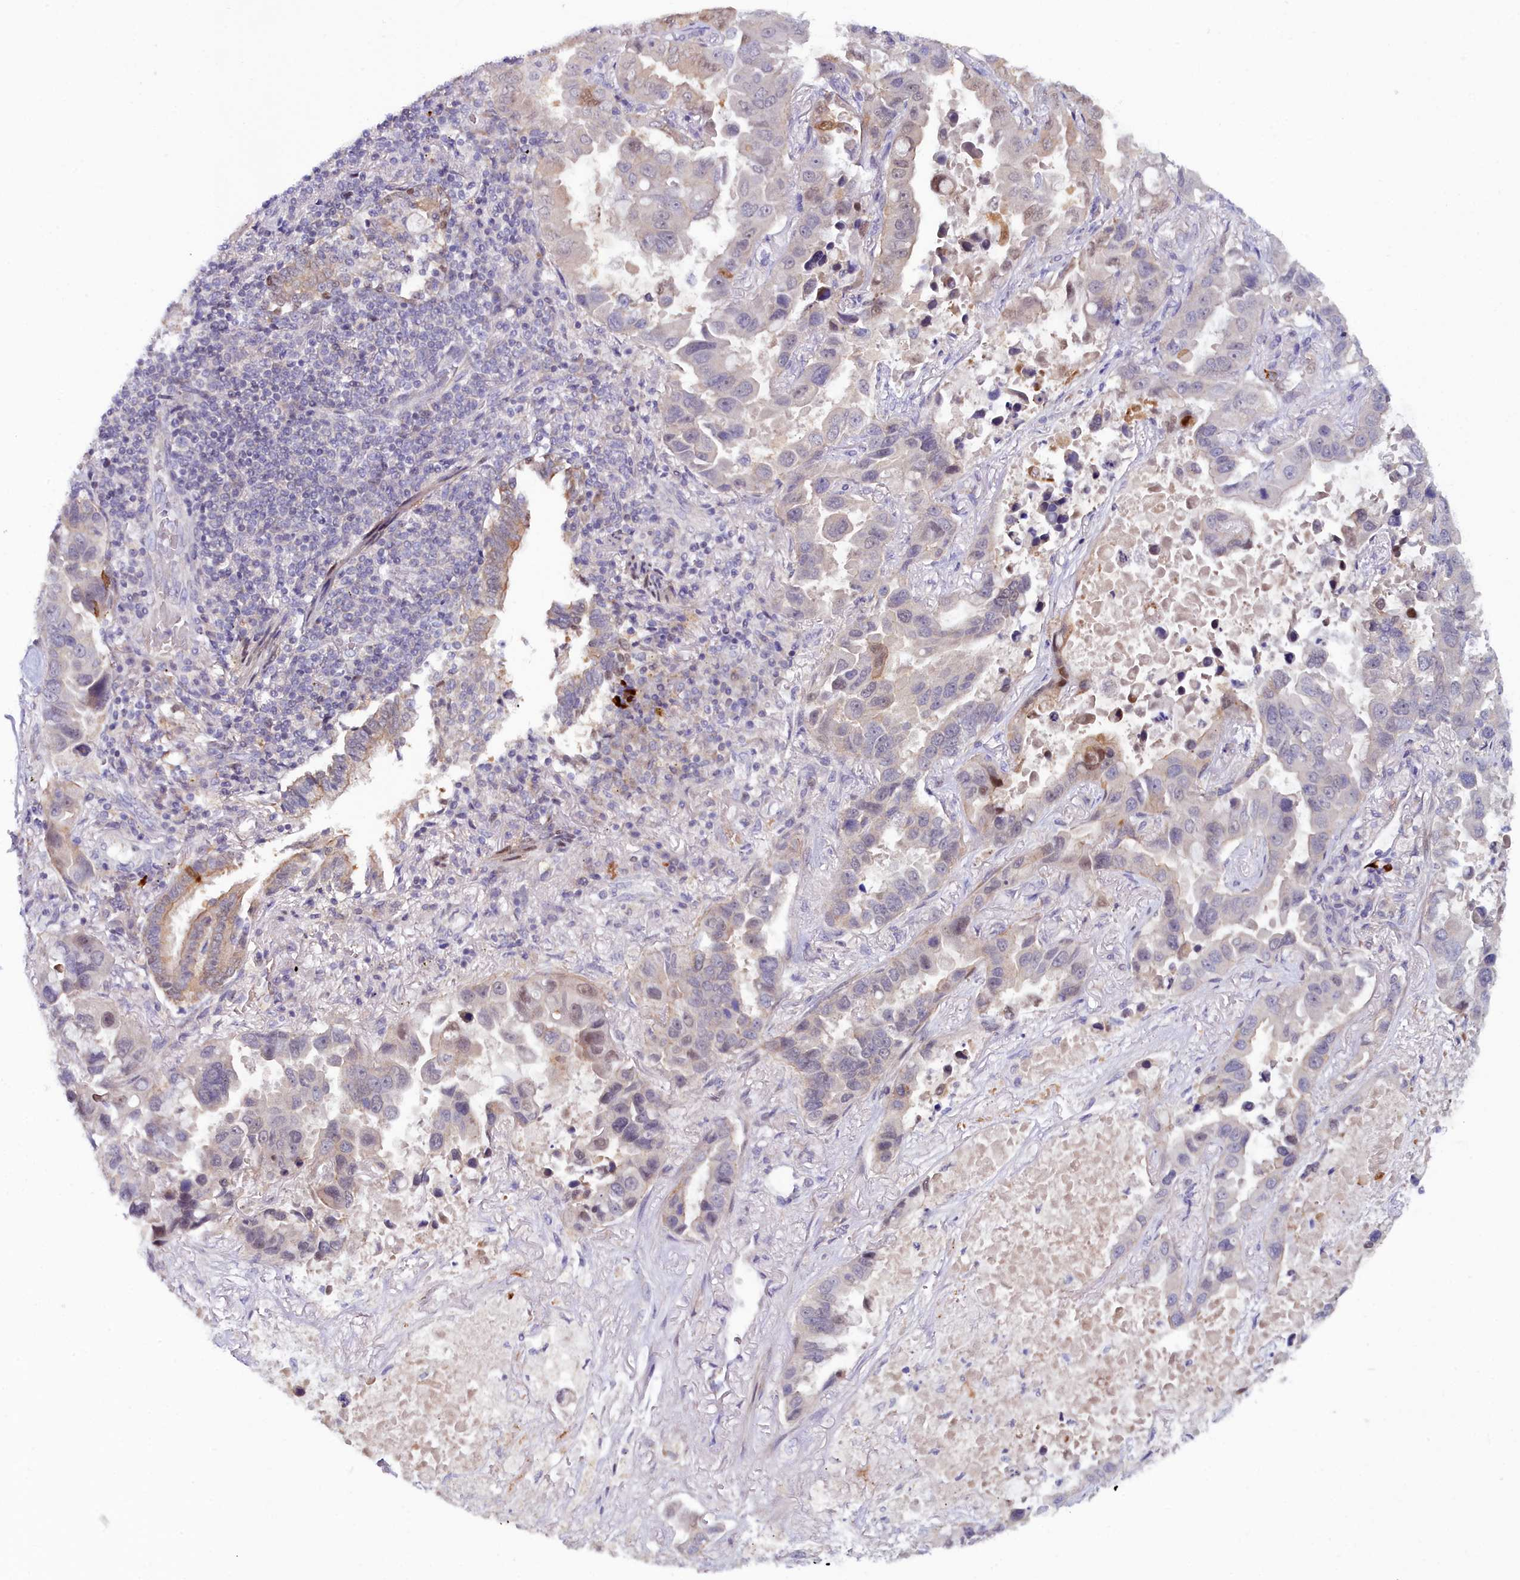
{"staining": {"intensity": "negative", "quantity": "none", "location": "none"}, "tissue": "lung cancer", "cell_type": "Tumor cells", "image_type": "cancer", "snomed": [{"axis": "morphology", "description": "Adenocarcinoma, NOS"}, {"axis": "topography", "description": "Lung"}], "caption": "Protein analysis of lung adenocarcinoma exhibits no significant staining in tumor cells.", "gene": "KCTD18", "patient": {"sex": "male", "age": 64}}